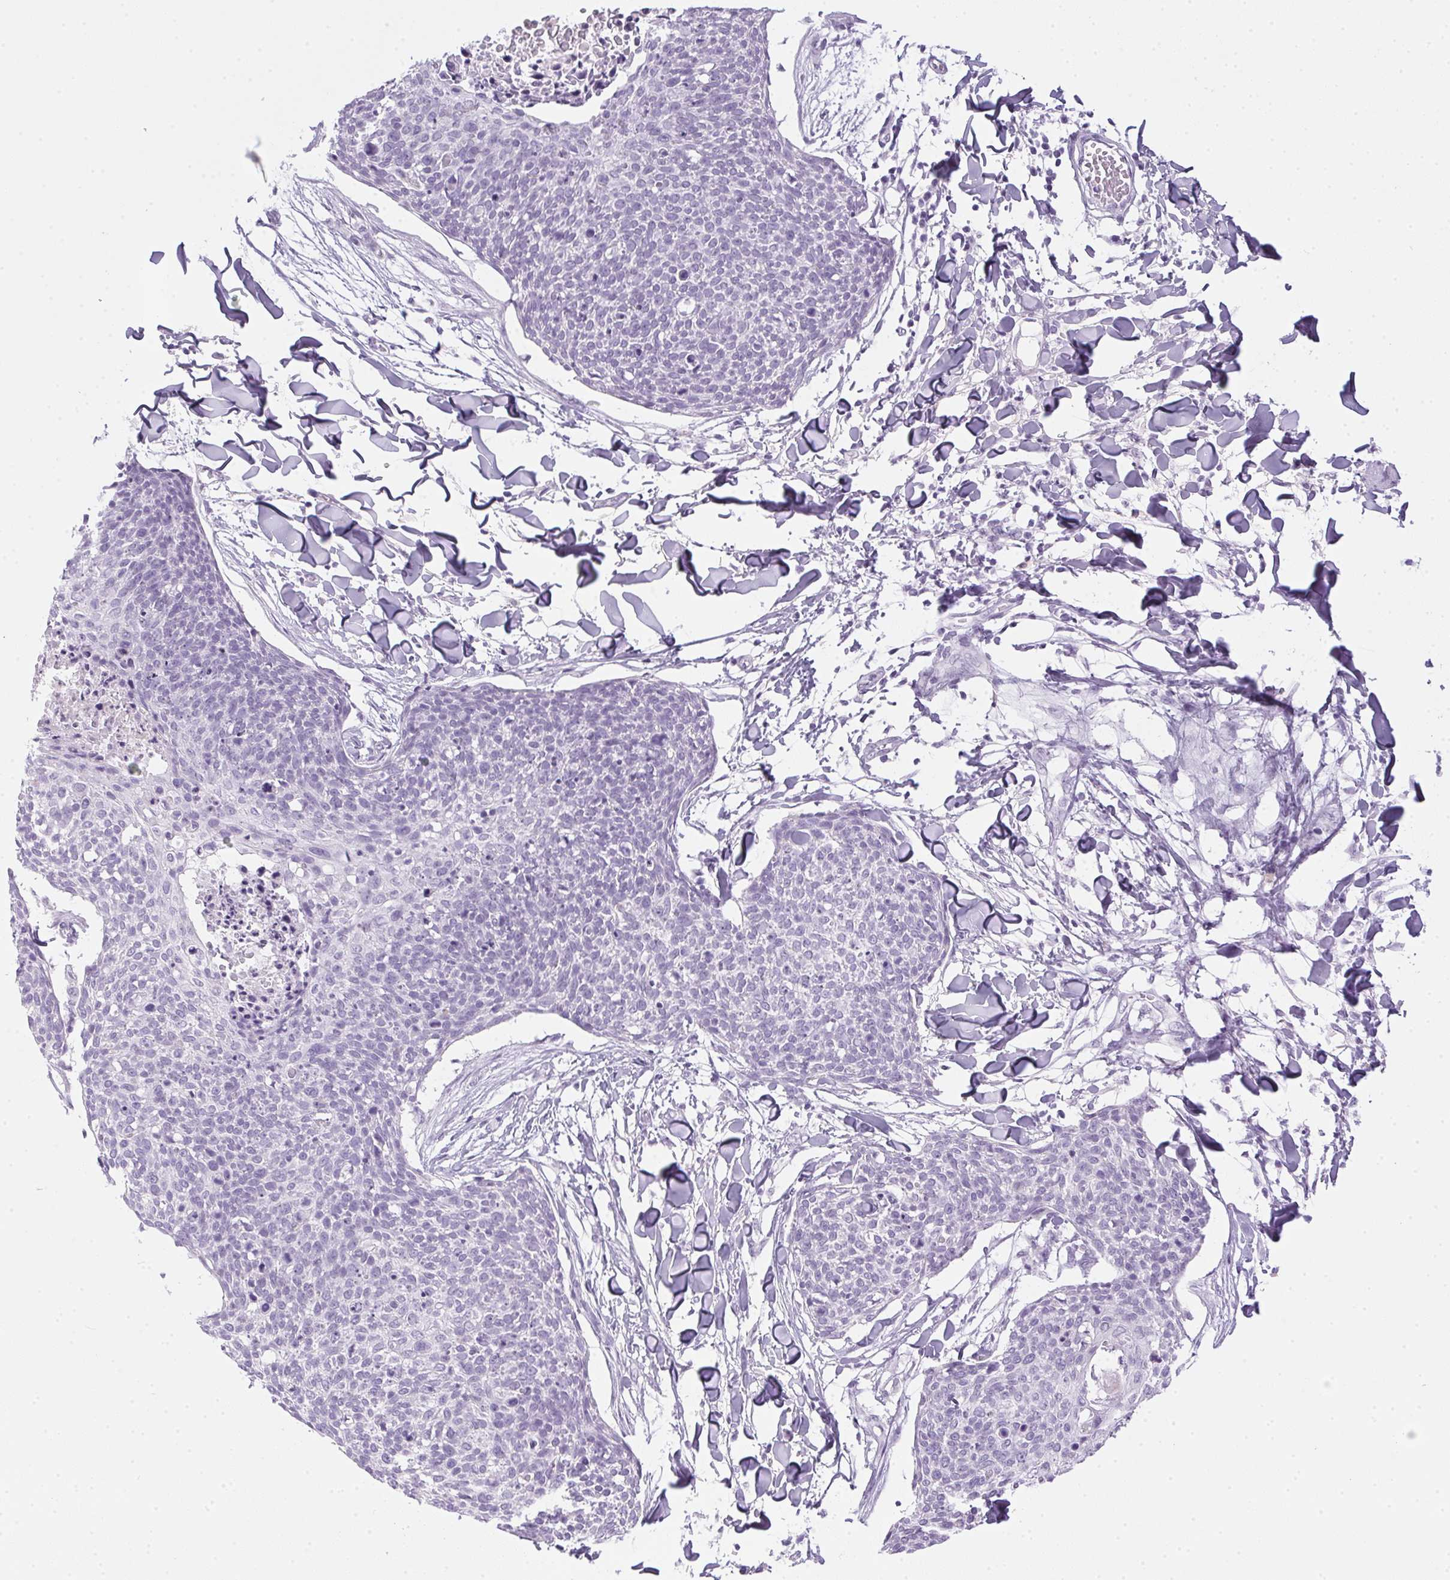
{"staining": {"intensity": "negative", "quantity": "none", "location": "none"}, "tissue": "skin cancer", "cell_type": "Tumor cells", "image_type": "cancer", "snomed": [{"axis": "morphology", "description": "Squamous cell carcinoma, NOS"}, {"axis": "topography", "description": "Skin"}, {"axis": "topography", "description": "Vulva"}], "caption": "Immunohistochemical staining of human skin cancer (squamous cell carcinoma) reveals no significant staining in tumor cells.", "gene": "POPDC2", "patient": {"sex": "female", "age": 75}}